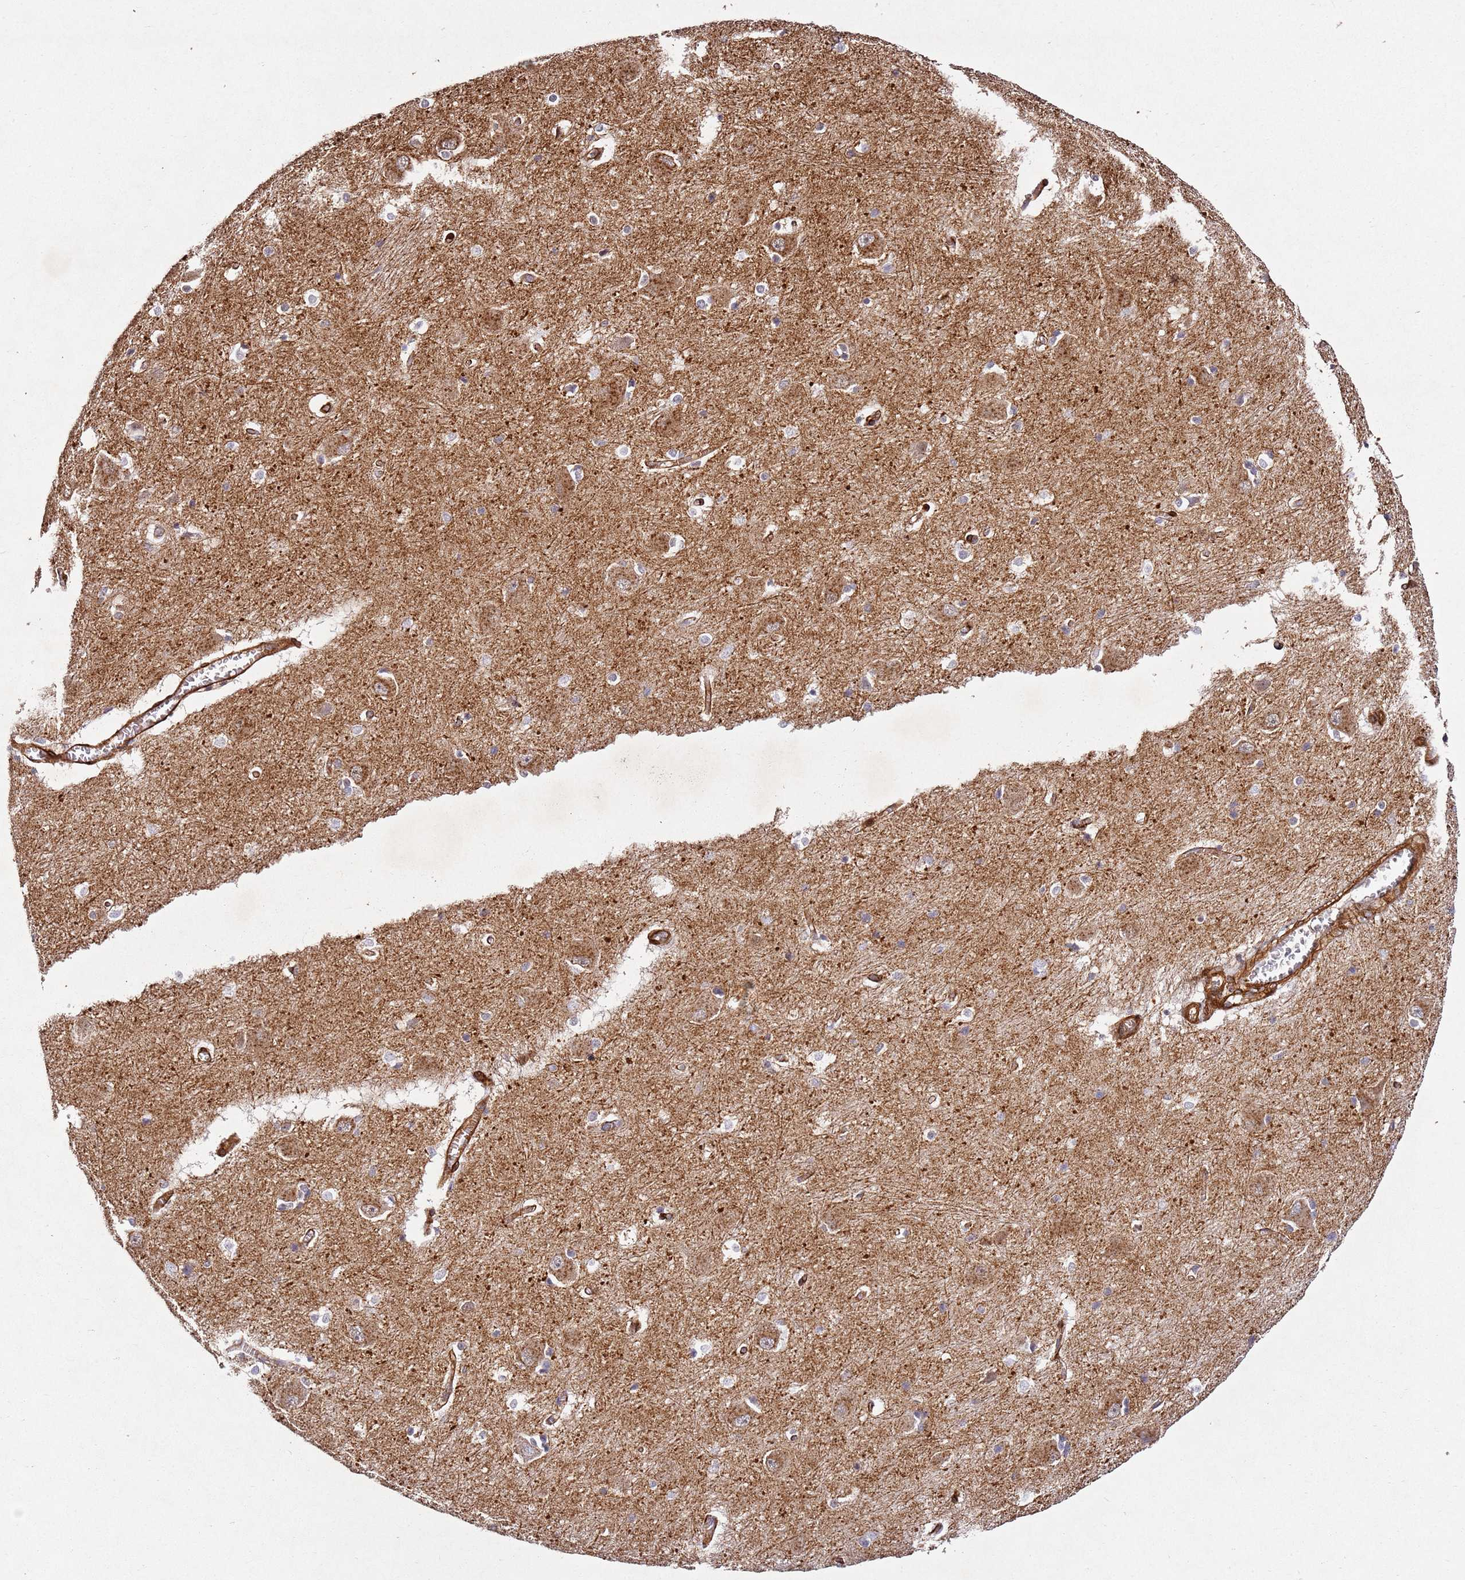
{"staining": {"intensity": "weak", "quantity": "25%-75%", "location": "cytoplasmic/membranous"}, "tissue": "caudate", "cell_type": "Glial cells", "image_type": "normal", "snomed": [{"axis": "morphology", "description": "Normal tissue, NOS"}, {"axis": "topography", "description": "Lateral ventricle wall"}], "caption": "About 25%-75% of glial cells in benign caudate display weak cytoplasmic/membranous protein staining as visualized by brown immunohistochemical staining.", "gene": "ZNF296", "patient": {"sex": "male", "age": 37}}